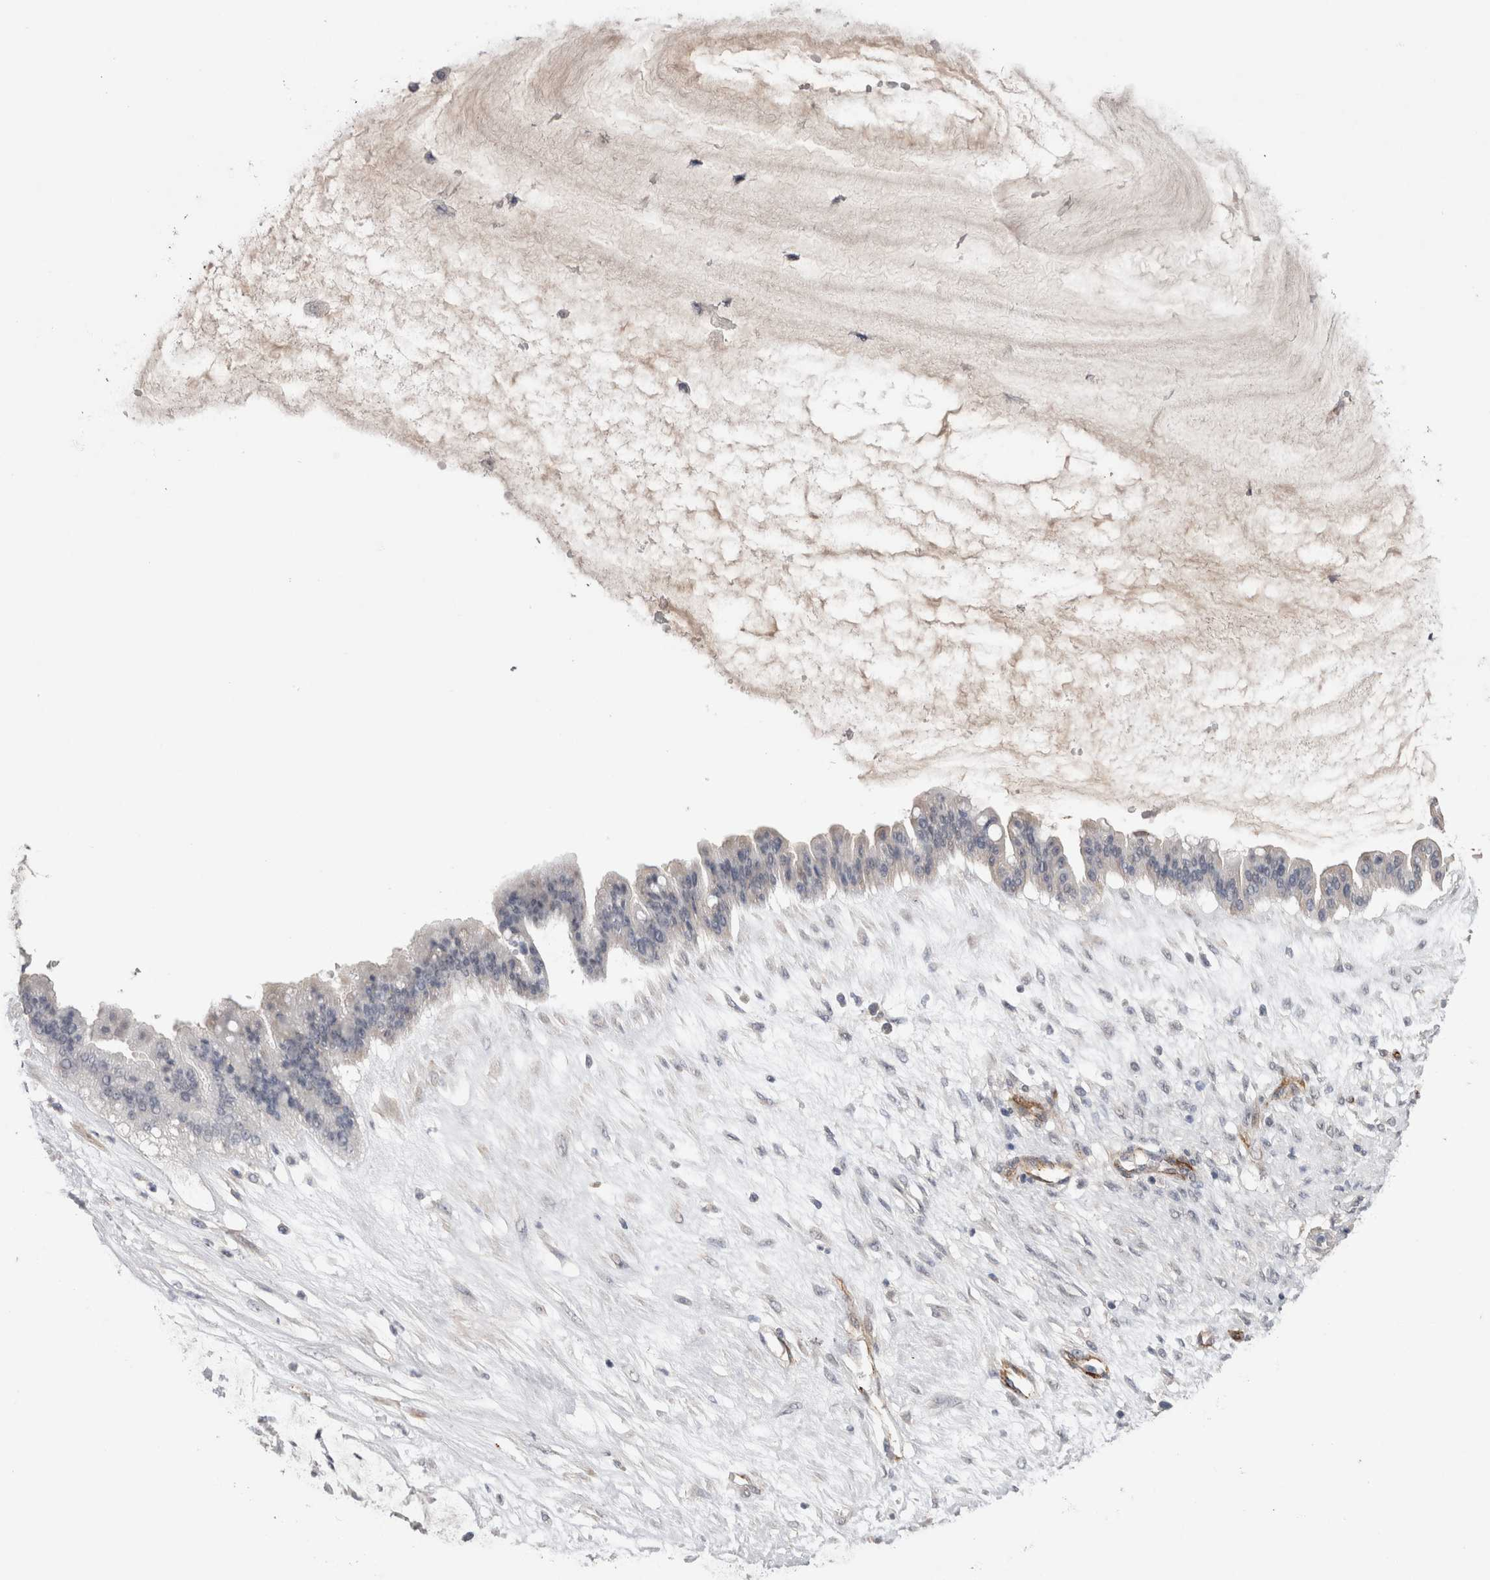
{"staining": {"intensity": "negative", "quantity": "none", "location": "none"}, "tissue": "ovarian cancer", "cell_type": "Tumor cells", "image_type": "cancer", "snomed": [{"axis": "morphology", "description": "Cystadenocarcinoma, mucinous, NOS"}, {"axis": "topography", "description": "Ovary"}], "caption": "Tumor cells show no significant expression in ovarian cancer.", "gene": "CDH13", "patient": {"sex": "female", "age": 73}}